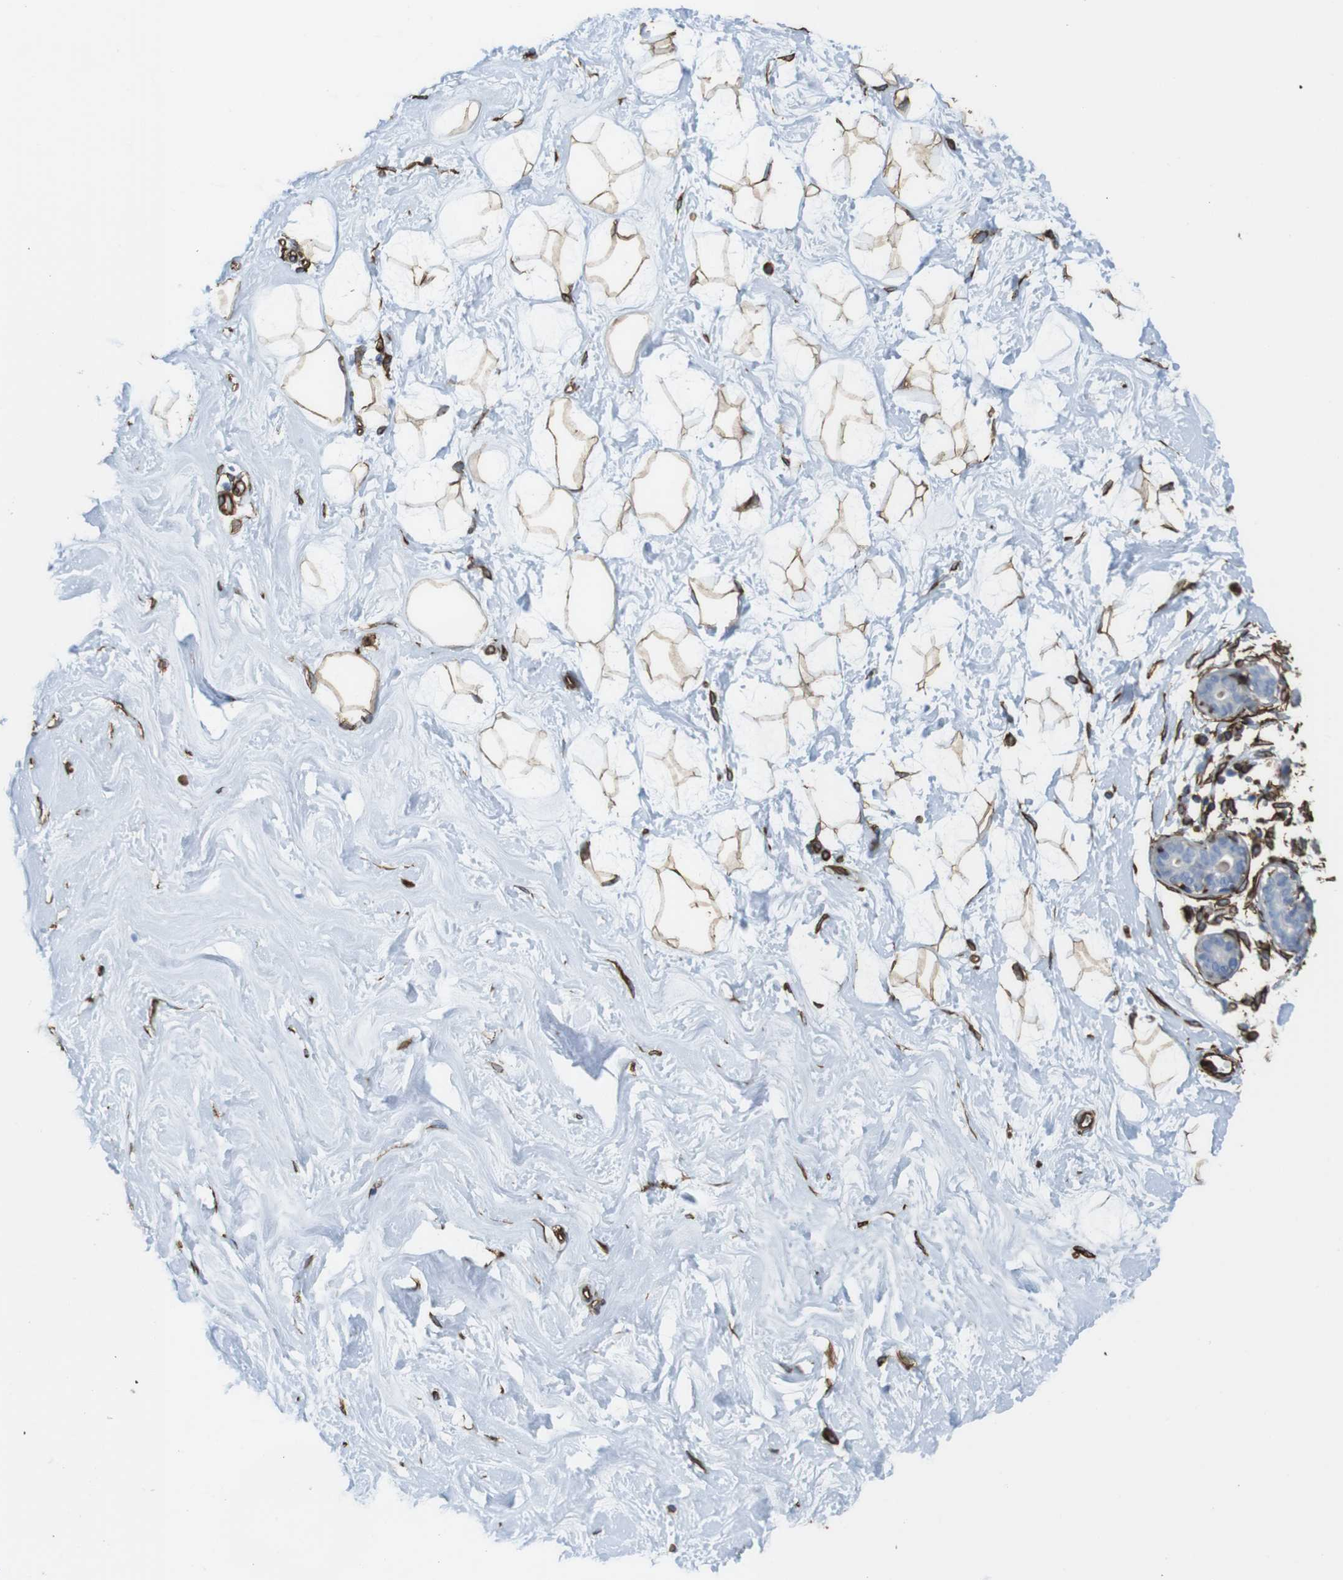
{"staining": {"intensity": "moderate", "quantity": ">75%", "location": "cytoplasmic/membranous"}, "tissue": "breast", "cell_type": "Adipocytes", "image_type": "normal", "snomed": [{"axis": "morphology", "description": "Normal tissue, NOS"}, {"axis": "topography", "description": "Breast"}], "caption": "Breast stained with IHC reveals moderate cytoplasmic/membranous staining in about >75% of adipocytes.", "gene": "RALGPS1", "patient": {"sex": "female", "age": 23}}